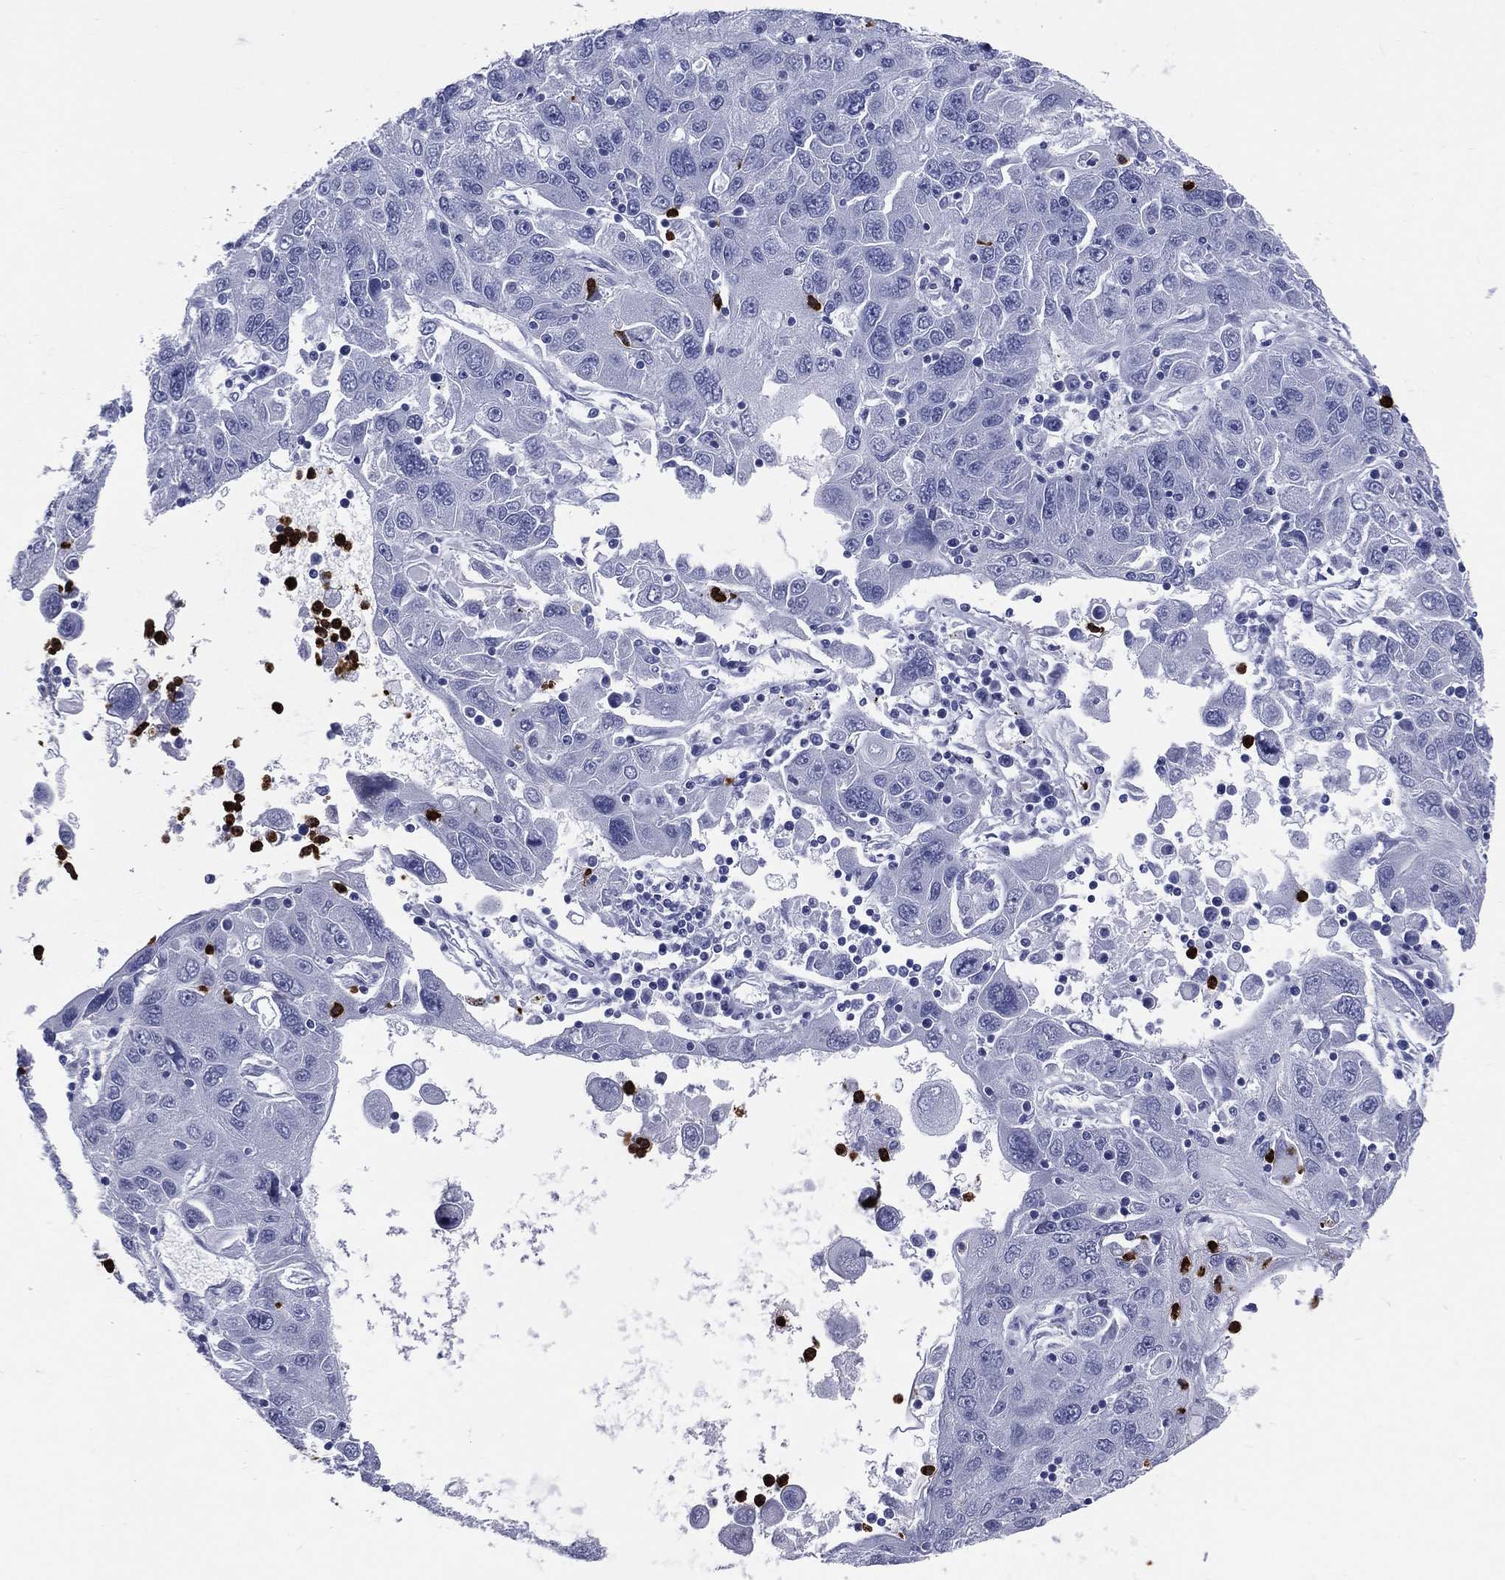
{"staining": {"intensity": "negative", "quantity": "none", "location": "none"}, "tissue": "stomach cancer", "cell_type": "Tumor cells", "image_type": "cancer", "snomed": [{"axis": "morphology", "description": "Adenocarcinoma, NOS"}, {"axis": "topography", "description": "Stomach"}], "caption": "Immunohistochemical staining of stomach adenocarcinoma displays no significant expression in tumor cells.", "gene": "PGLYRP1", "patient": {"sex": "male", "age": 56}}